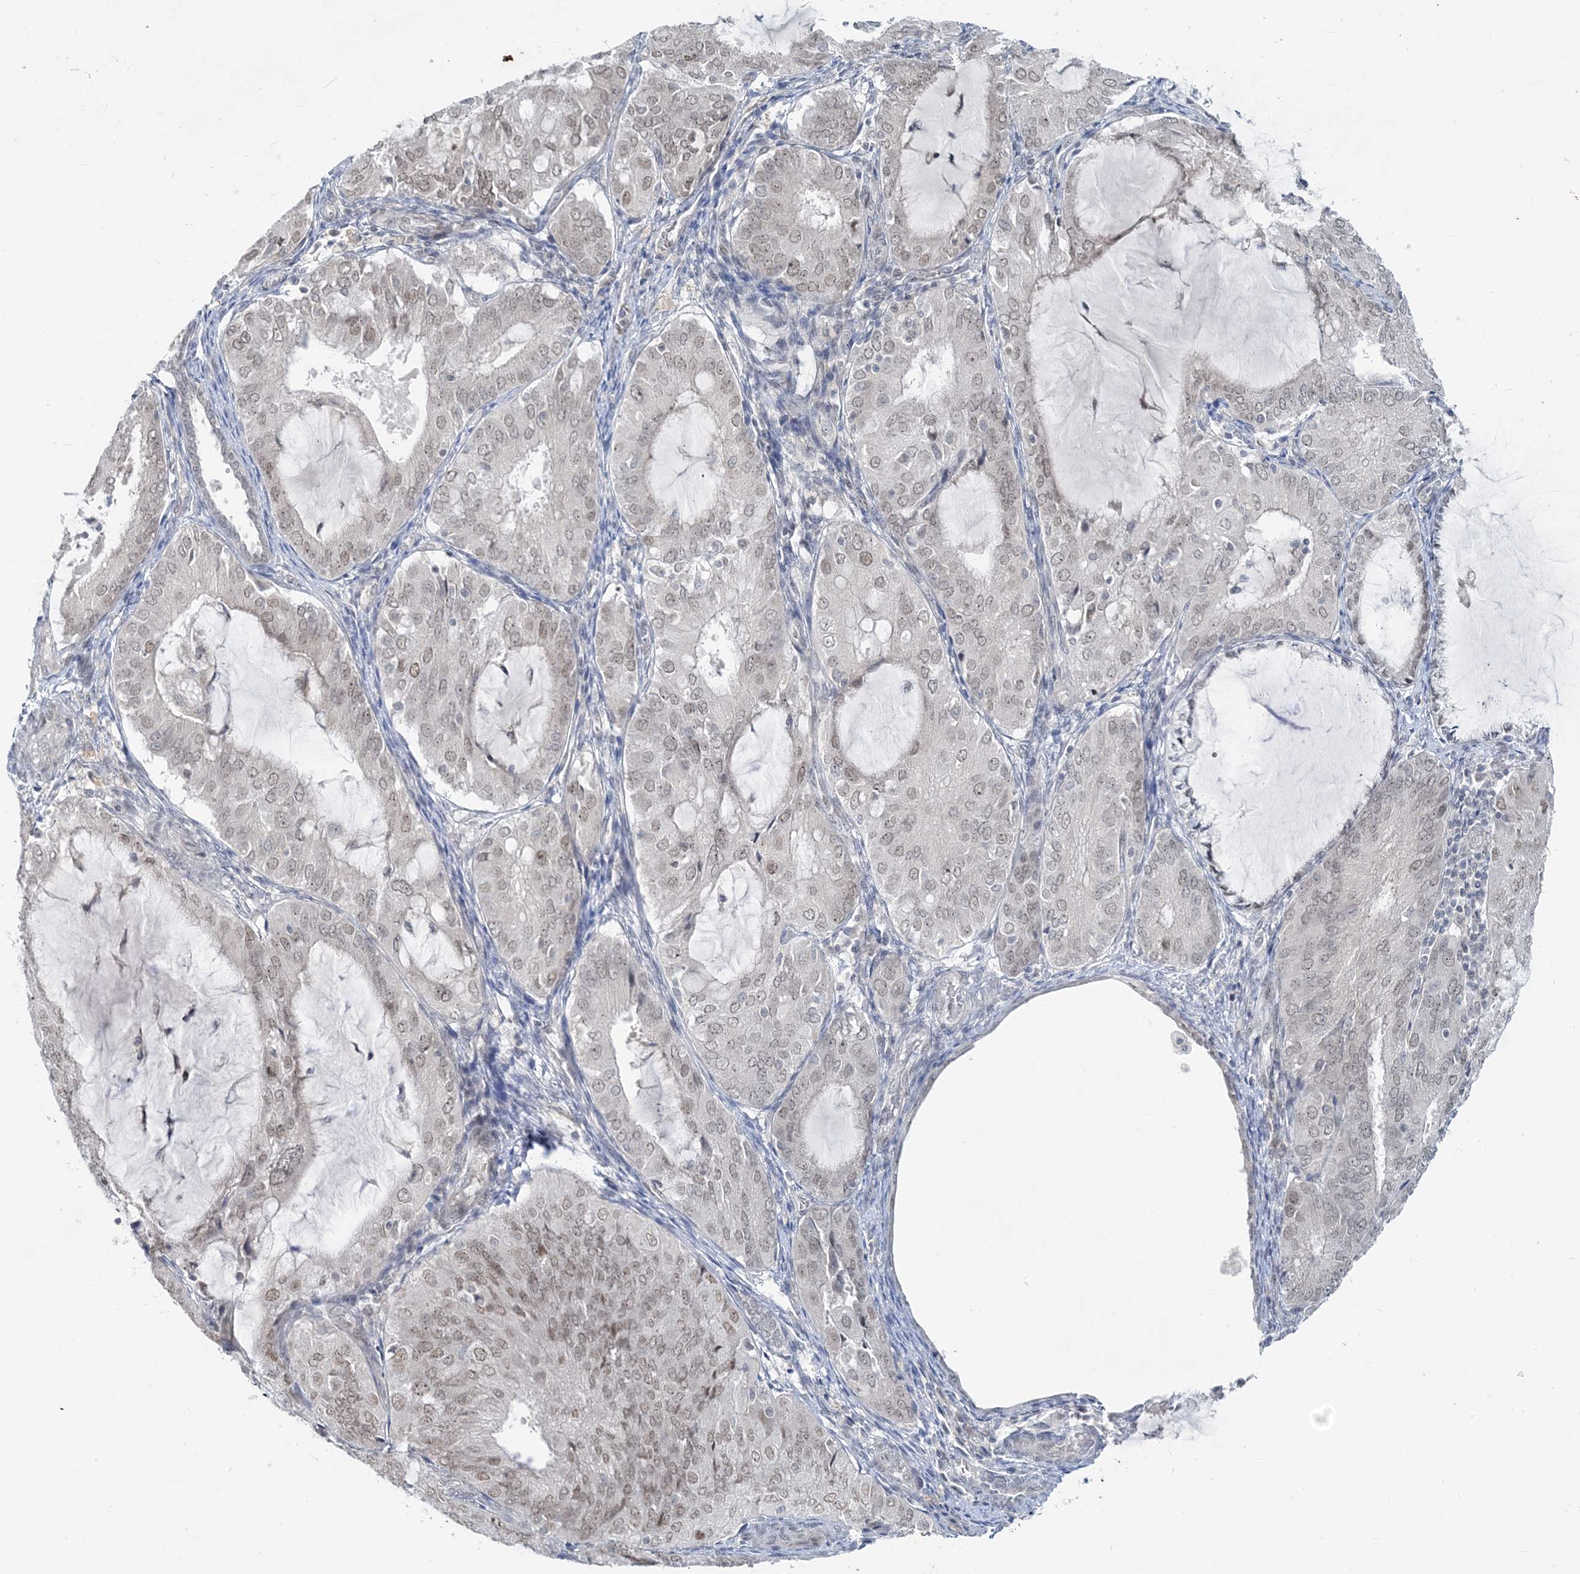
{"staining": {"intensity": "weak", "quantity": ">75%", "location": "nuclear"}, "tissue": "endometrial cancer", "cell_type": "Tumor cells", "image_type": "cancer", "snomed": [{"axis": "morphology", "description": "Adenocarcinoma, NOS"}, {"axis": "topography", "description": "Endometrium"}], "caption": "Human endometrial cancer (adenocarcinoma) stained for a protein (brown) demonstrates weak nuclear positive staining in approximately >75% of tumor cells.", "gene": "LEXM", "patient": {"sex": "female", "age": 81}}